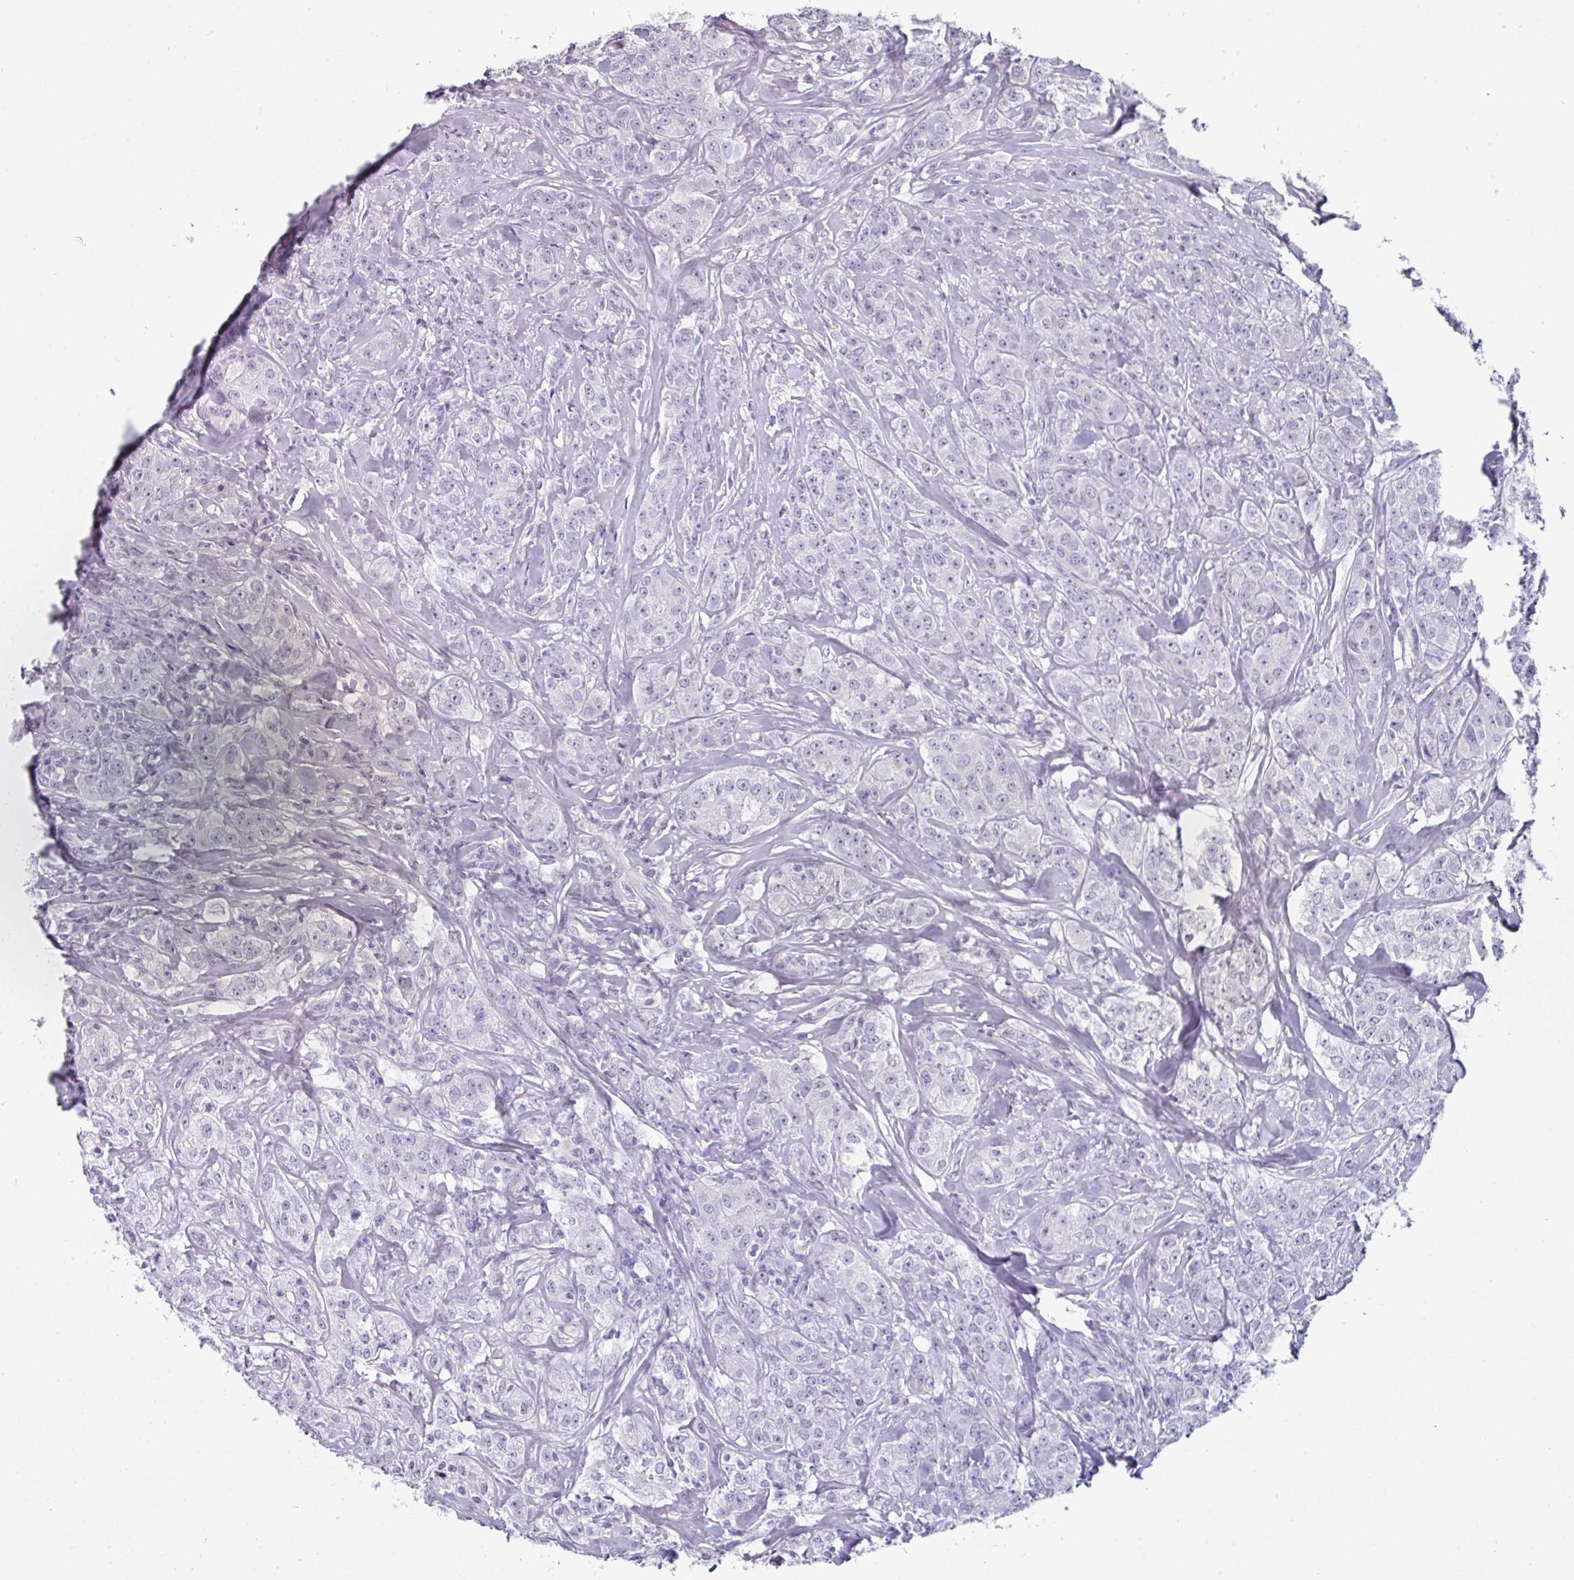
{"staining": {"intensity": "negative", "quantity": "none", "location": "none"}, "tissue": "breast cancer", "cell_type": "Tumor cells", "image_type": "cancer", "snomed": [{"axis": "morphology", "description": "Duct carcinoma"}, {"axis": "topography", "description": "Breast"}], "caption": "DAB (3,3'-diaminobenzidine) immunohistochemical staining of breast intraductal carcinoma displays no significant positivity in tumor cells.", "gene": "EYA3", "patient": {"sex": "female", "age": 43}}